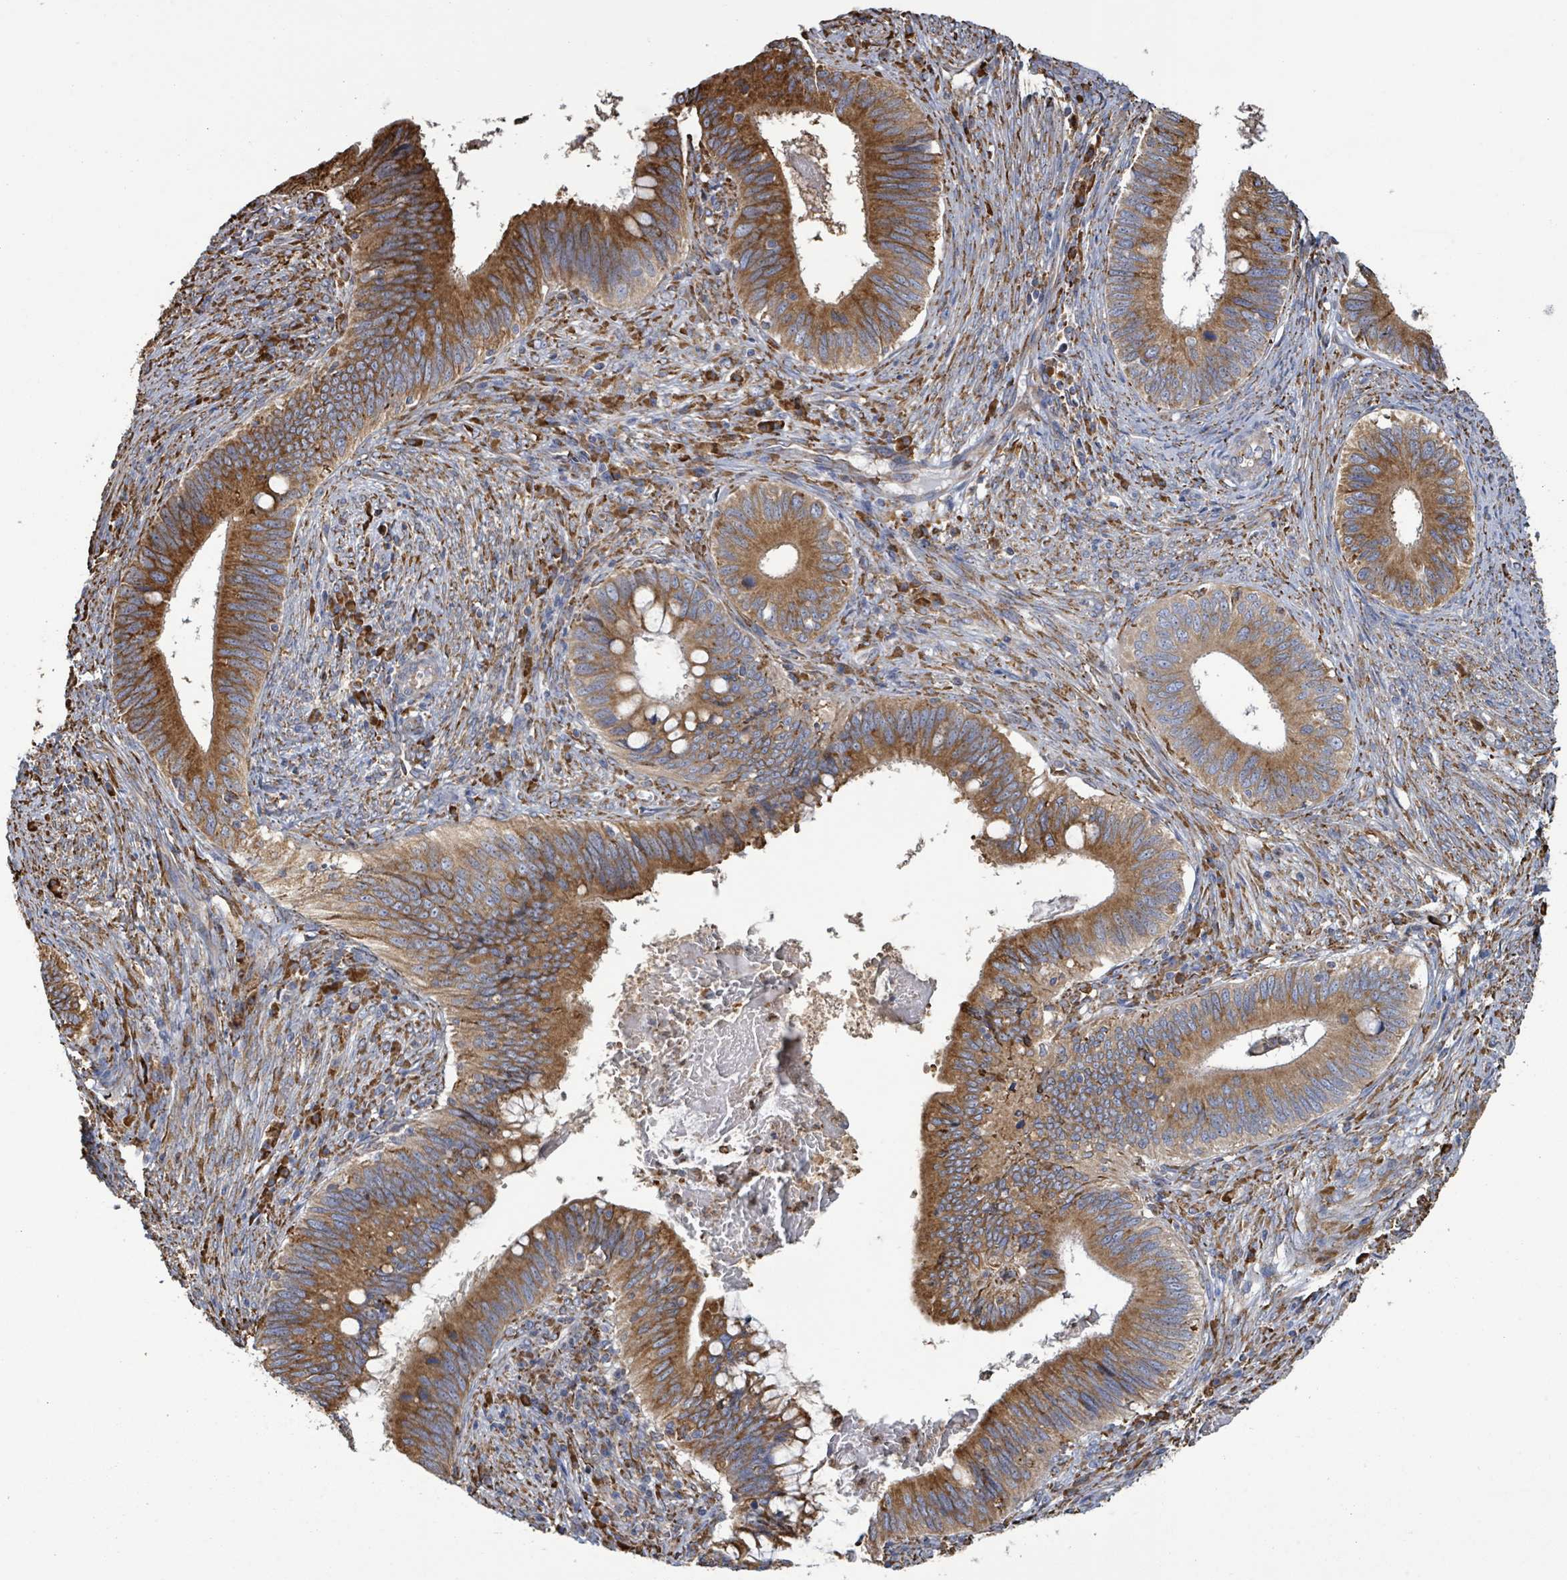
{"staining": {"intensity": "strong", "quantity": ">75%", "location": "cytoplasmic/membranous"}, "tissue": "cervical cancer", "cell_type": "Tumor cells", "image_type": "cancer", "snomed": [{"axis": "morphology", "description": "Adenocarcinoma, NOS"}, {"axis": "topography", "description": "Cervix"}], "caption": "Immunohistochemistry (IHC) image of neoplastic tissue: adenocarcinoma (cervical) stained using immunohistochemistry (IHC) shows high levels of strong protein expression localized specifically in the cytoplasmic/membranous of tumor cells, appearing as a cytoplasmic/membranous brown color.", "gene": "RFPL4A", "patient": {"sex": "female", "age": 42}}